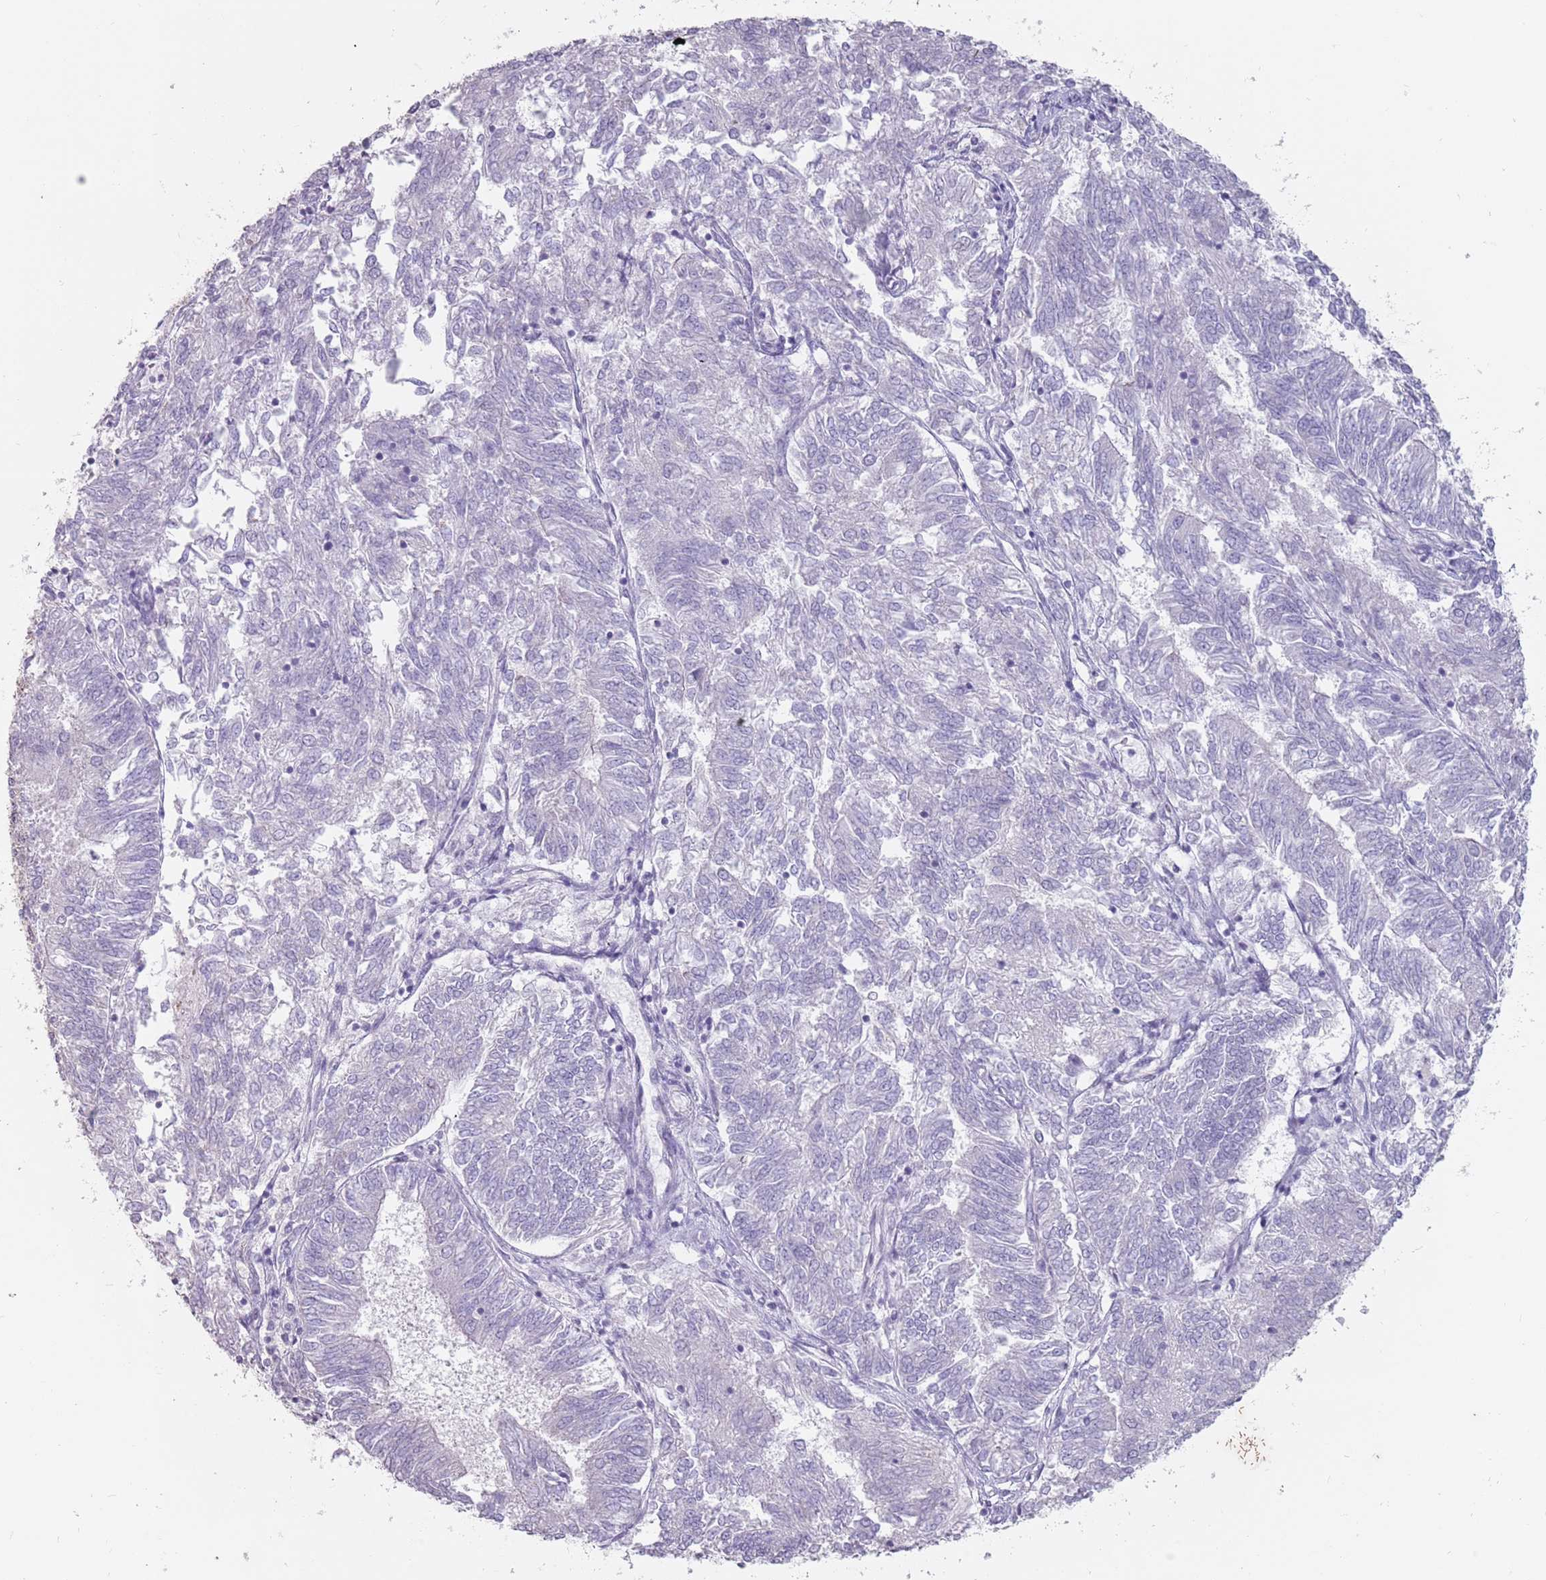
{"staining": {"intensity": "negative", "quantity": "none", "location": "none"}, "tissue": "endometrial cancer", "cell_type": "Tumor cells", "image_type": "cancer", "snomed": [{"axis": "morphology", "description": "Adenocarcinoma, NOS"}, {"axis": "topography", "description": "Endometrium"}], "caption": "Micrograph shows no significant protein positivity in tumor cells of endometrial adenocarcinoma. (Stains: DAB (3,3'-diaminobenzidine) IHC with hematoxylin counter stain, Microscopy: brightfield microscopy at high magnification).", "gene": "STYK1", "patient": {"sex": "female", "age": 58}}